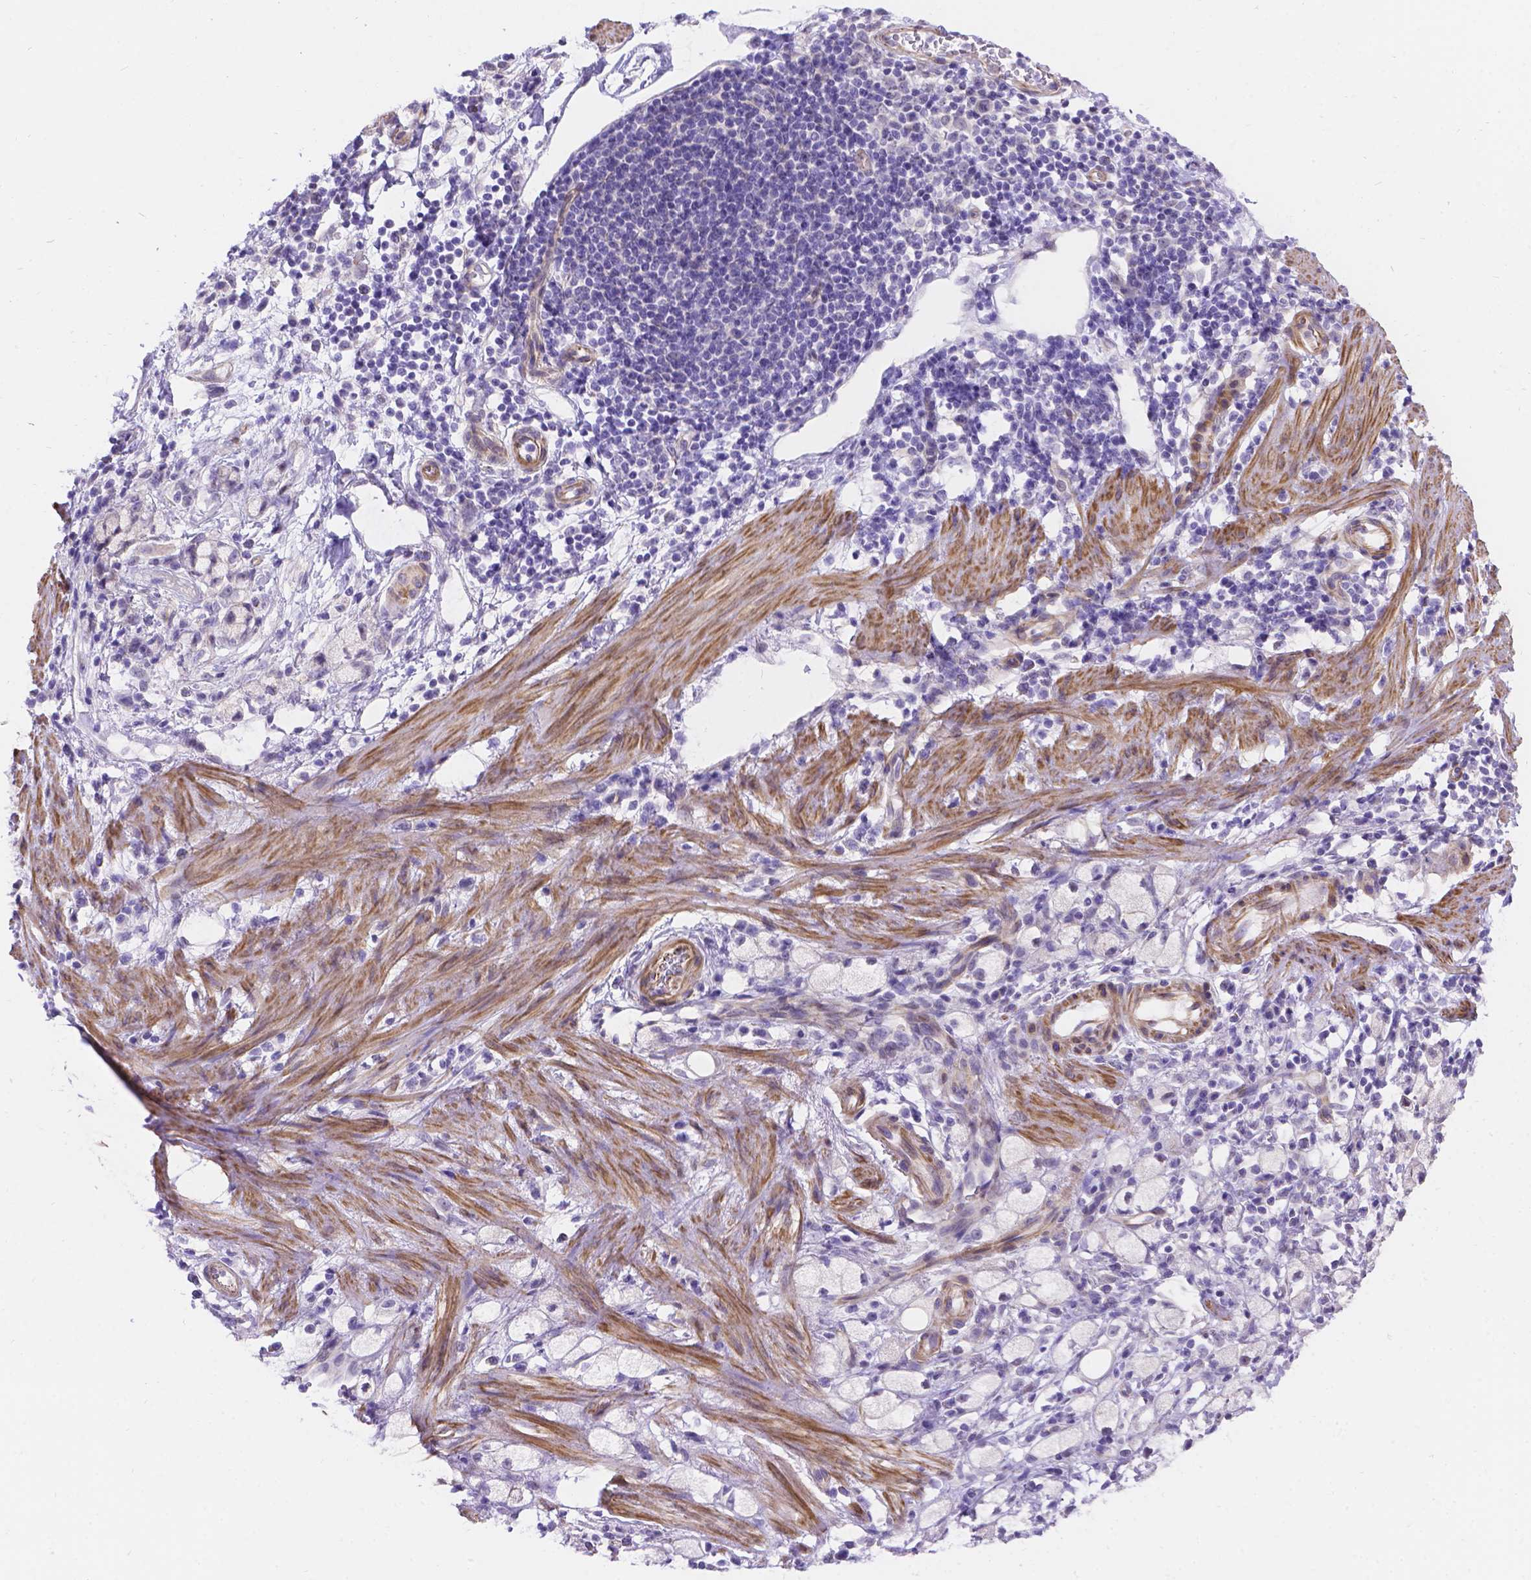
{"staining": {"intensity": "negative", "quantity": "none", "location": "none"}, "tissue": "stomach cancer", "cell_type": "Tumor cells", "image_type": "cancer", "snomed": [{"axis": "morphology", "description": "Adenocarcinoma, NOS"}, {"axis": "topography", "description": "Stomach"}], "caption": "The photomicrograph exhibits no staining of tumor cells in adenocarcinoma (stomach). The staining is performed using DAB brown chromogen with nuclei counter-stained in using hematoxylin.", "gene": "PALS1", "patient": {"sex": "male", "age": 58}}